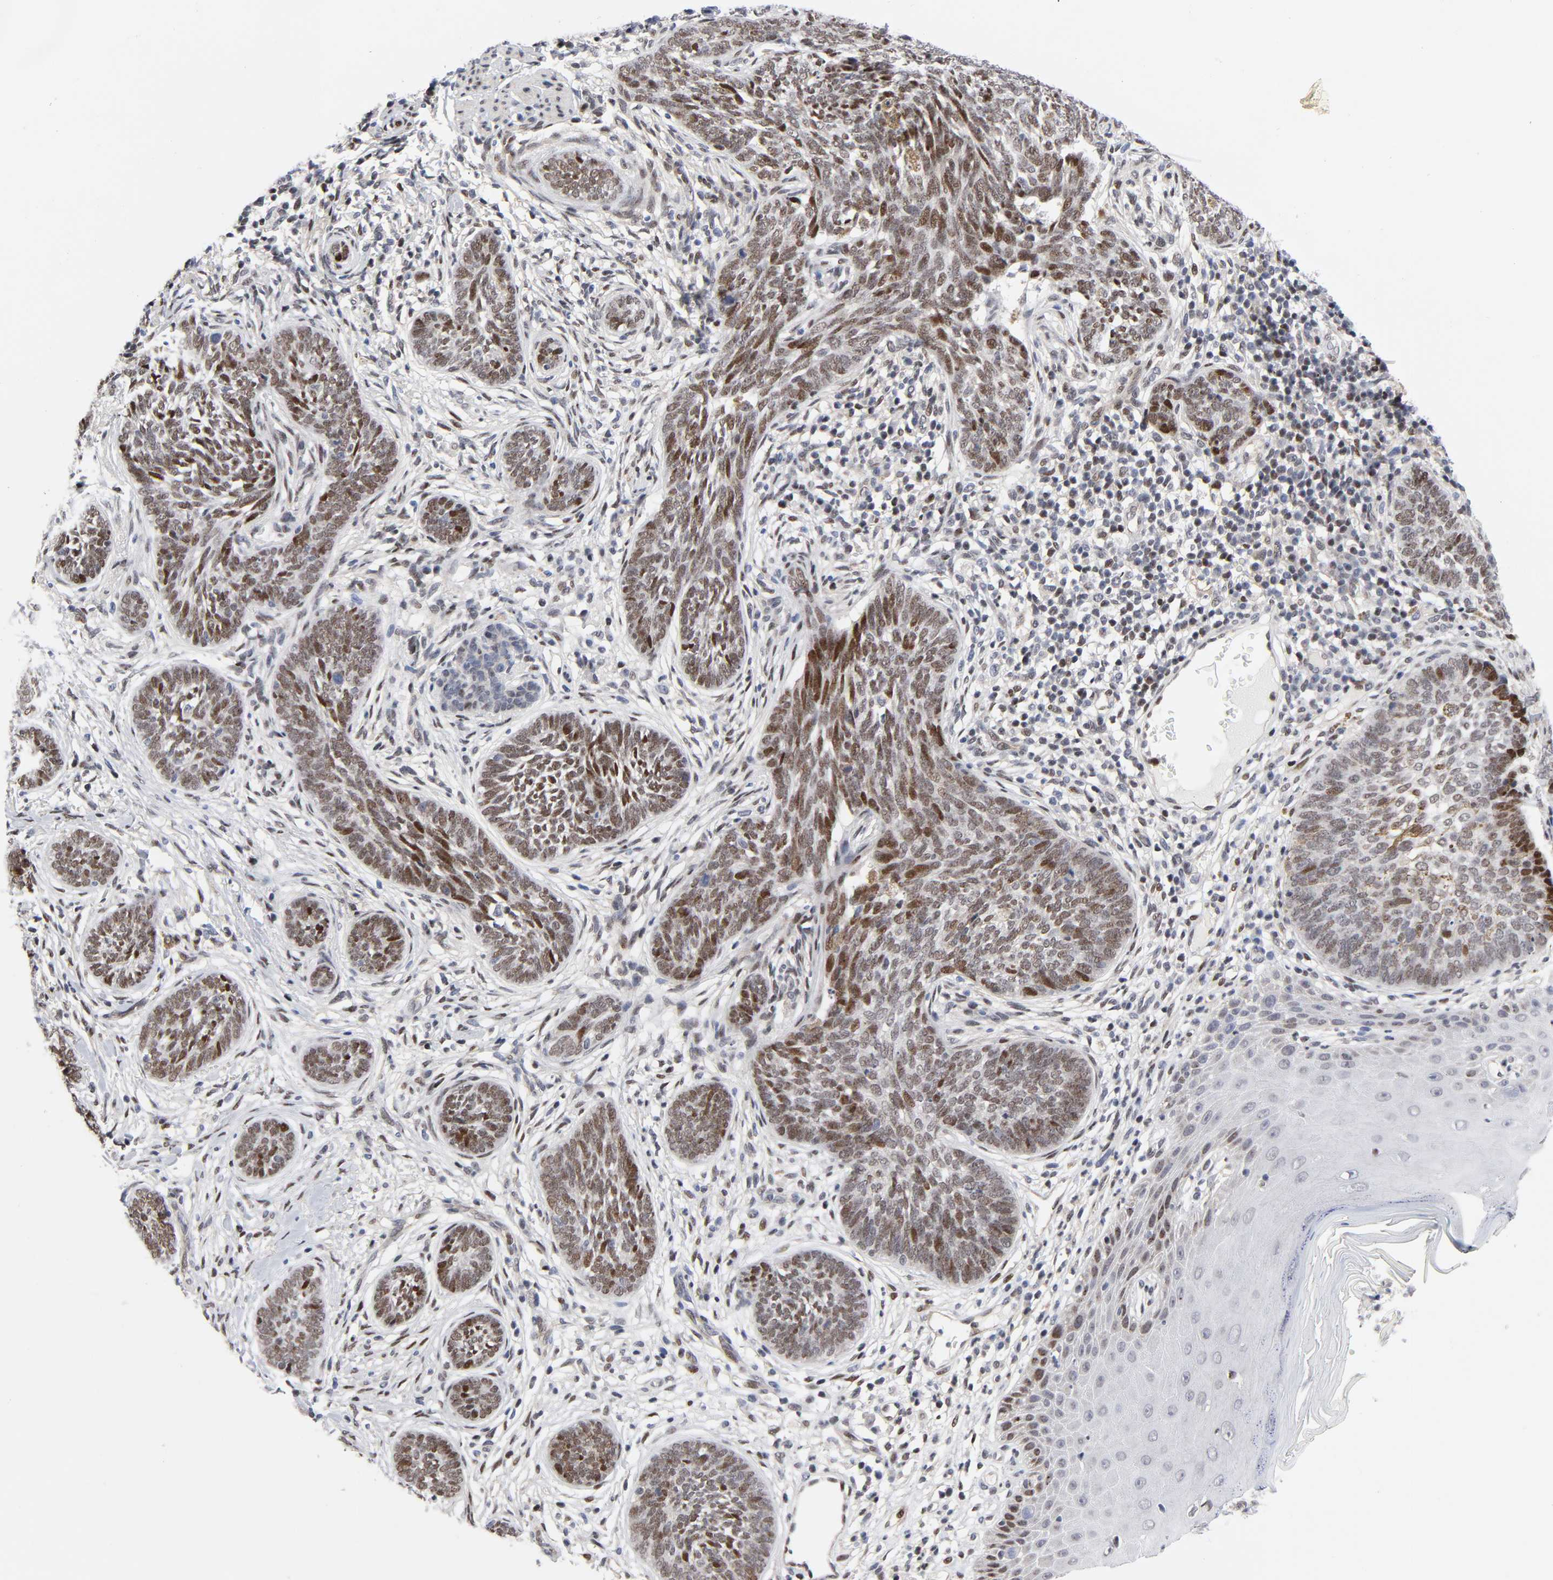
{"staining": {"intensity": "moderate", "quantity": ">75%", "location": "nuclear"}, "tissue": "skin cancer", "cell_type": "Tumor cells", "image_type": "cancer", "snomed": [{"axis": "morphology", "description": "Normal tissue, NOS"}, {"axis": "morphology", "description": "Basal cell carcinoma"}, {"axis": "topography", "description": "Skin"}], "caption": "Basal cell carcinoma (skin) stained with DAB immunohistochemistry displays medium levels of moderate nuclear positivity in about >75% of tumor cells. The protein is stained brown, and the nuclei are stained in blue (DAB IHC with brightfield microscopy, high magnification).", "gene": "STK38", "patient": {"sex": "male", "age": 87}}